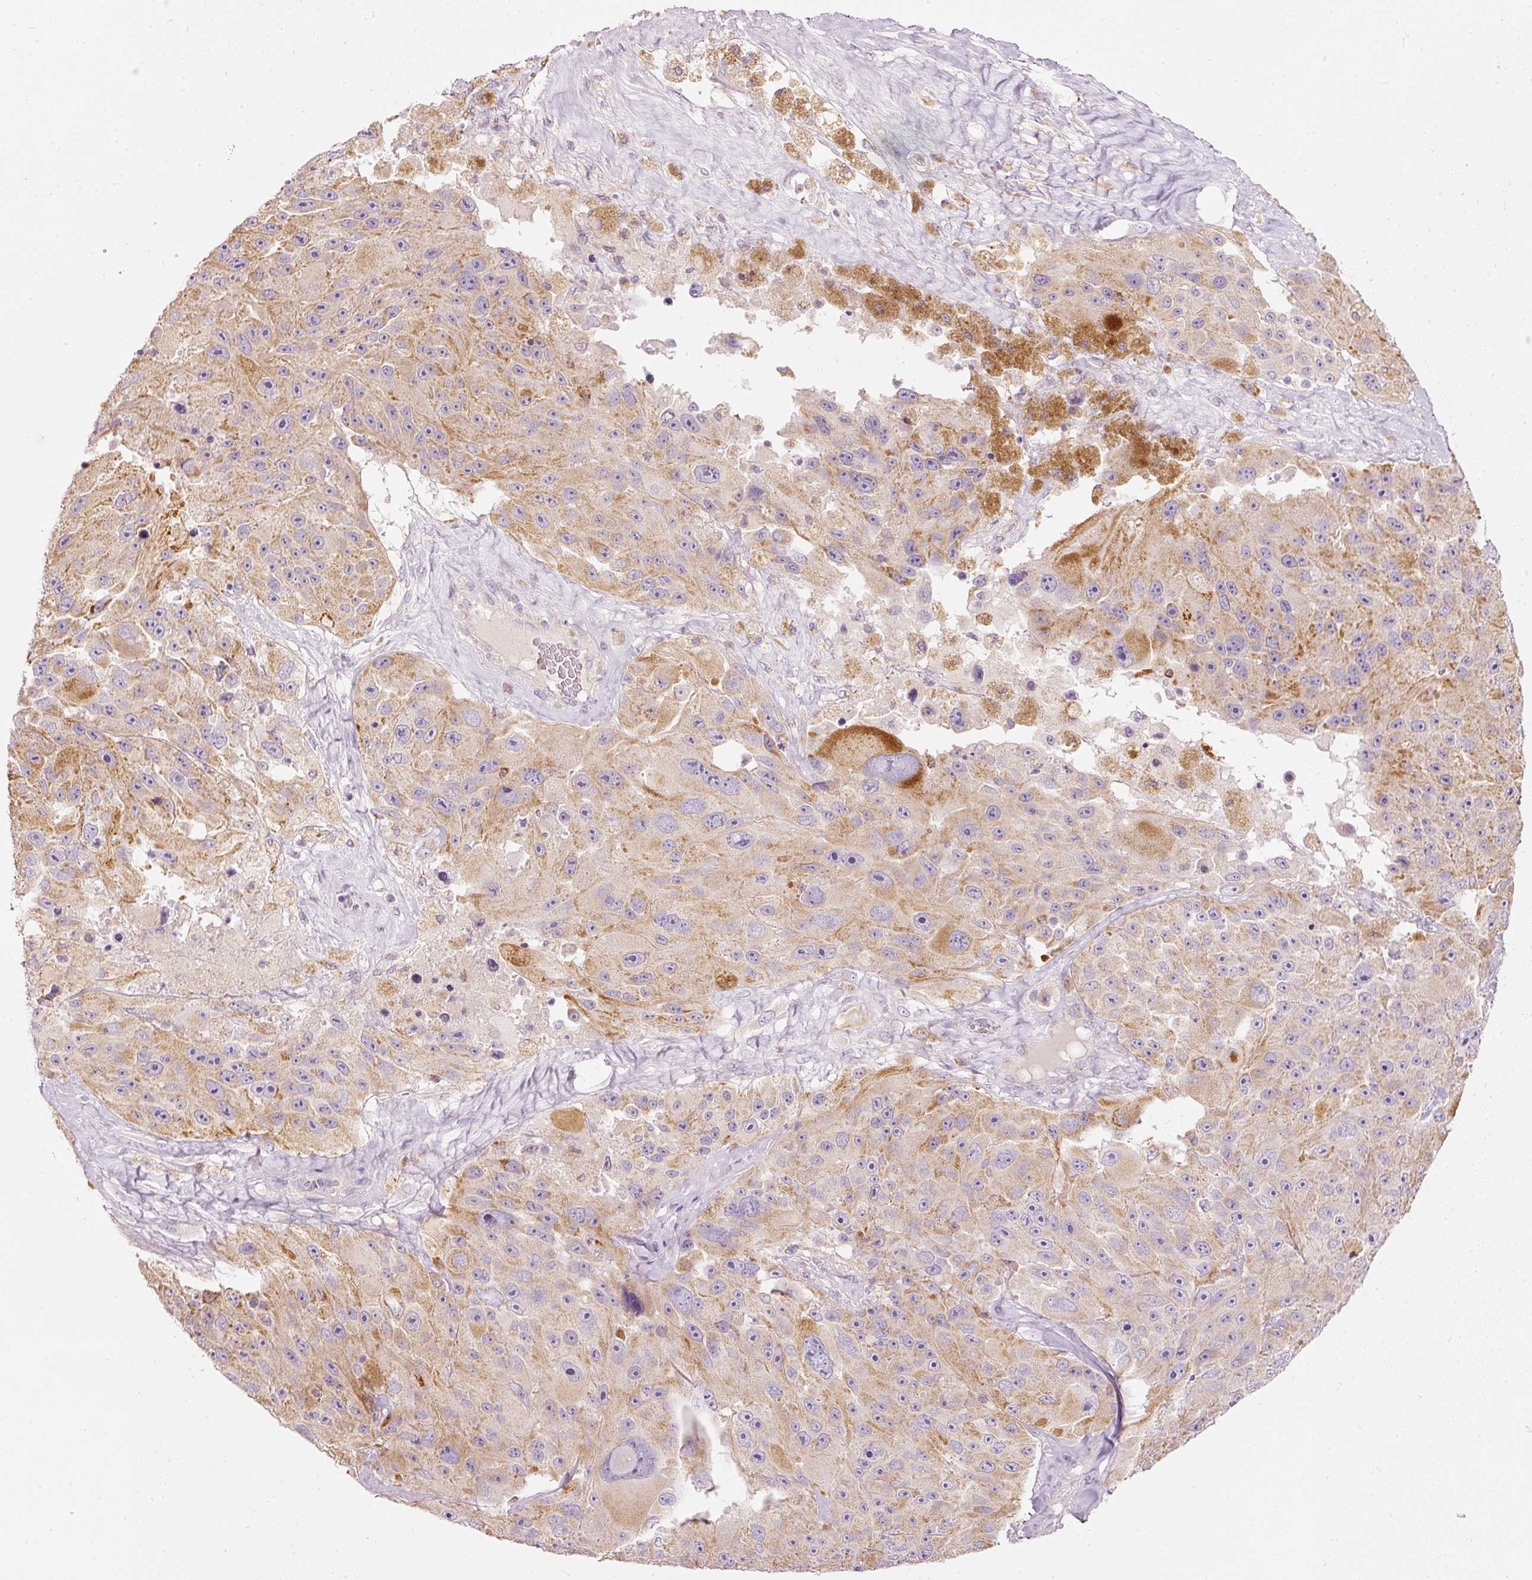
{"staining": {"intensity": "moderate", "quantity": ">75%", "location": "cytoplasmic/membranous"}, "tissue": "melanoma", "cell_type": "Tumor cells", "image_type": "cancer", "snomed": [{"axis": "morphology", "description": "Malignant melanoma, Metastatic site"}, {"axis": "topography", "description": "Lymph node"}], "caption": "Protein positivity by immunohistochemistry demonstrates moderate cytoplasmic/membranous staining in about >75% of tumor cells in malignant melanoma (metastatic site). The protein of interest is stained brown, and the nuclei are stained in blue (DAB (3,3'-diaminobenzidine) IHC with brightfield microscopy, high magnification).", "gene": "MTHFD2", "patient": {"sex": "male", "age": 62}}